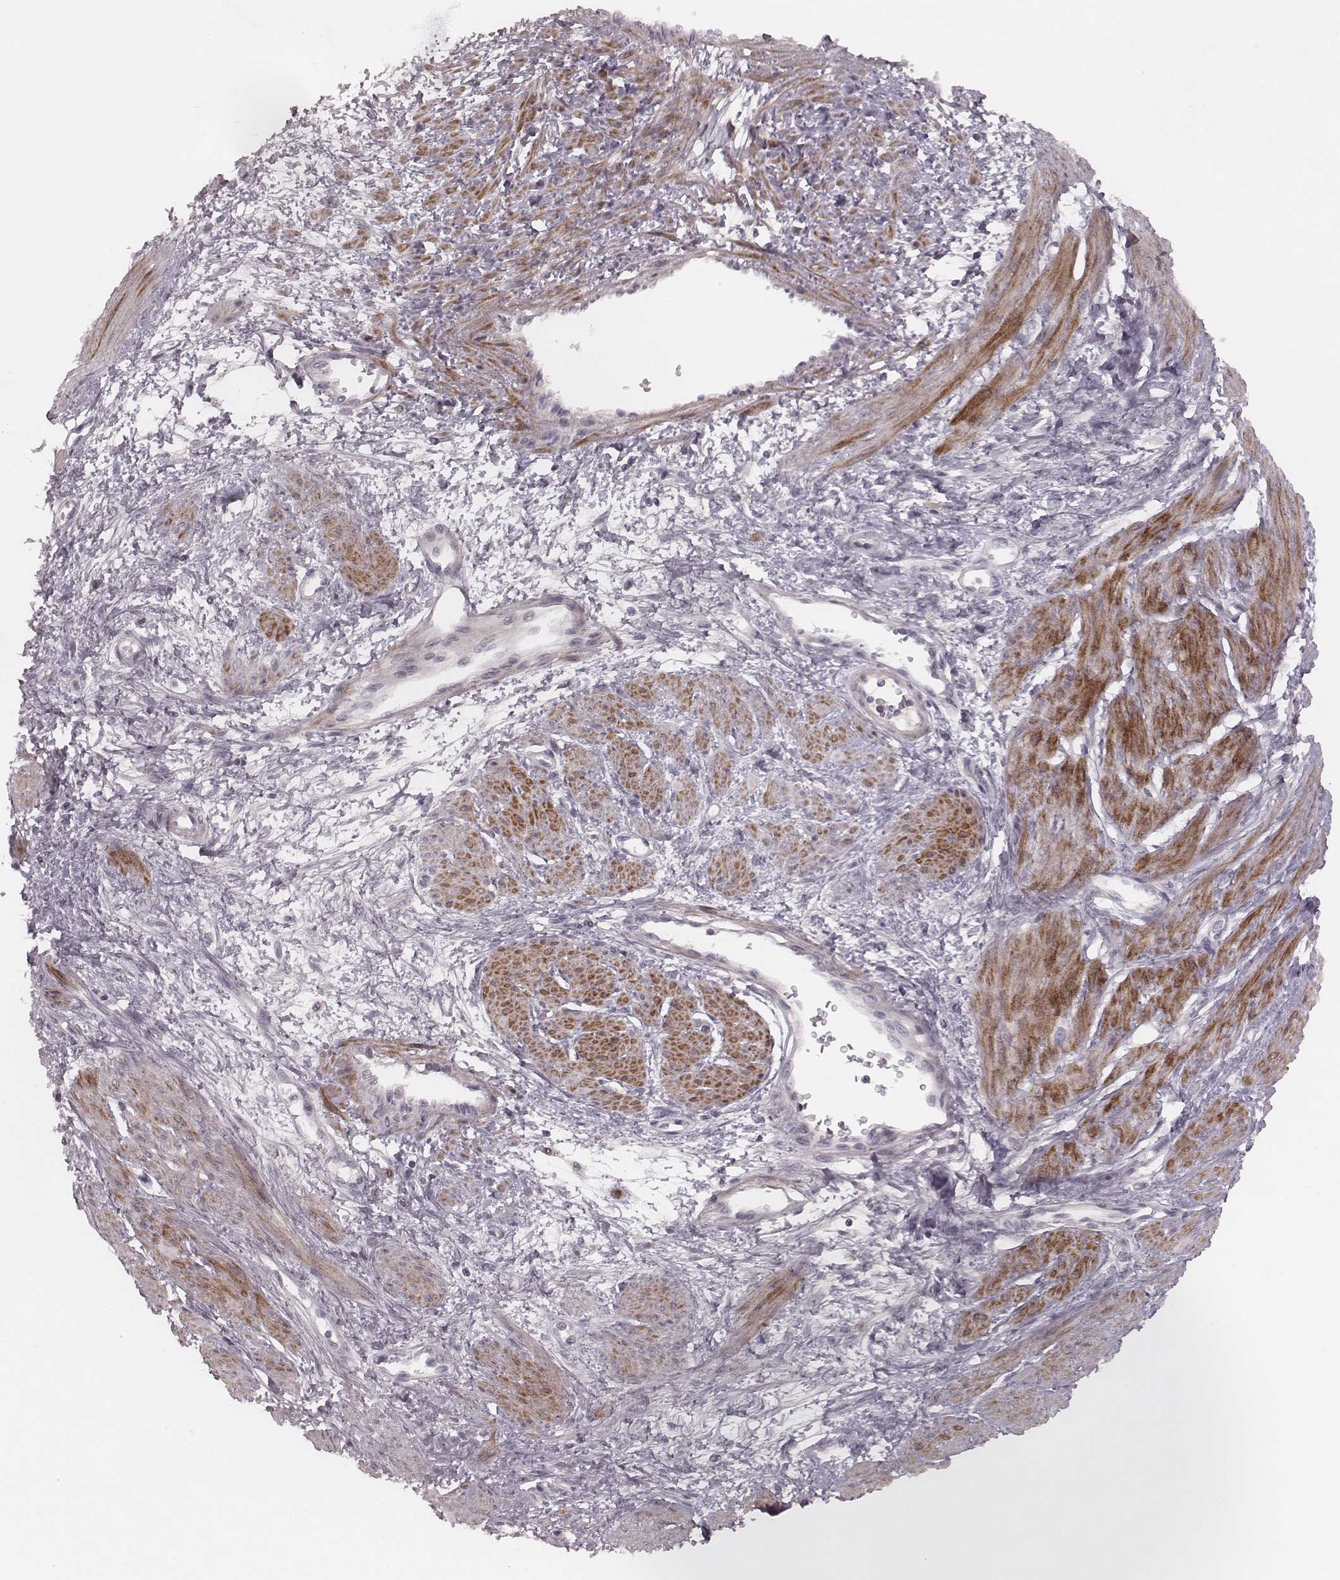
{"staining": {"intensity": "moderate", "quantity": "25%-75%", "location": "cytoplasmic/membranous"}, "tissue": "smooth muscle", "cell_type": "Smooth muscle cells", "image_type": "normal", "snomed": [{"axis": "morphology", "description": "Normal tissue, NOS"}, {"axis": "topography", "description": "Smooth muscle"}, {"axis": "topography", "description": "Uterus"}], "caption": "Protein expression analysis of normal smooth muscle exhibits moderate cytoplasmic/membranous expression in about 25%-75% of smooth muscle cells.", "gene": "FAM13B", "patient": {"sex": "female", "age": 39}}